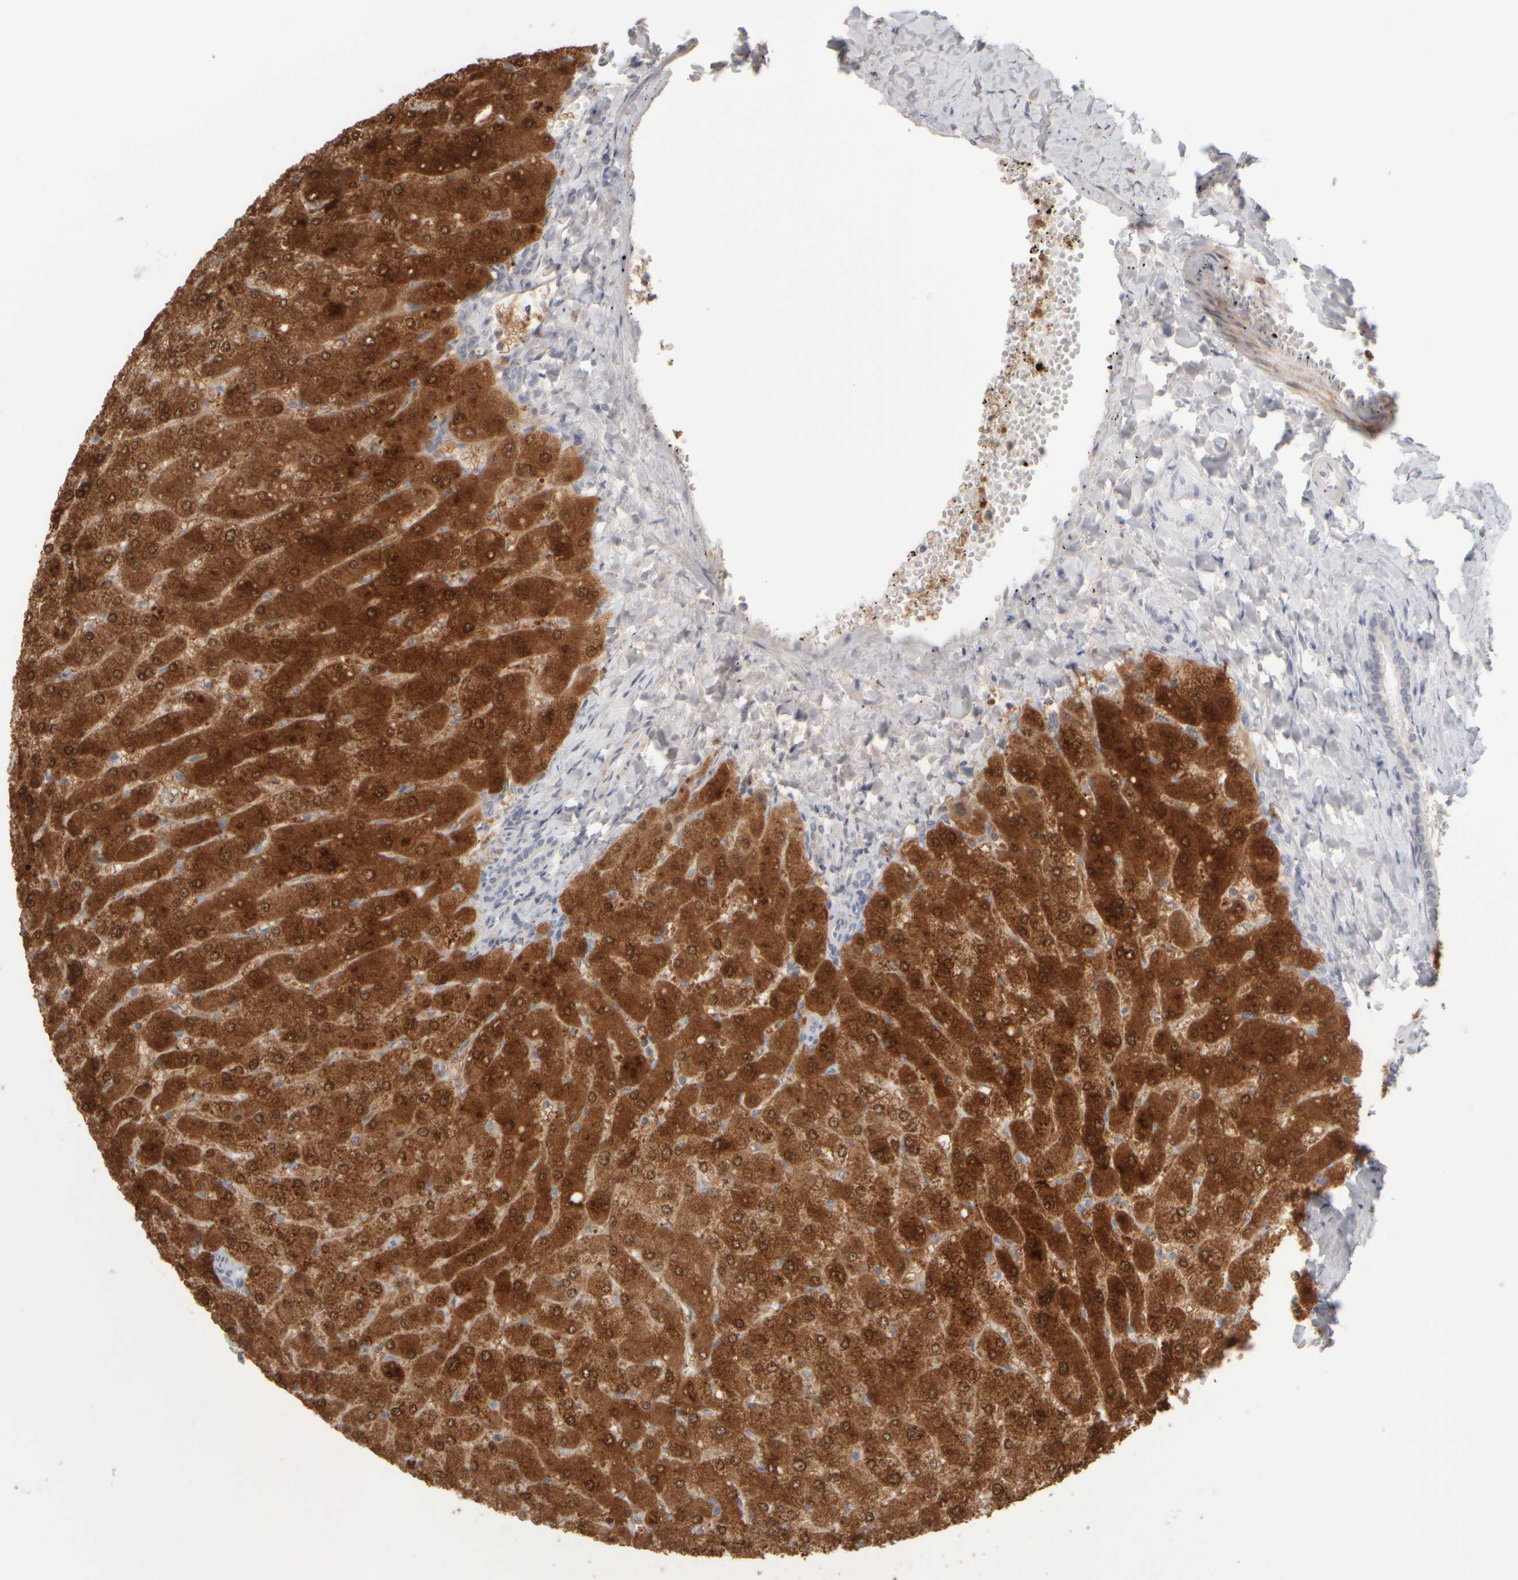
{"staining": {"intensity": "negative", "quantity": "none", "location": "none"}, "tissue": "liver", "cell_type": "Cholangiocytes", "image_type": "normal", "snomed": [{"axis": "morphology", "description": "Normal tissue, NOS"}, {"axis": "topography", "description": "Liver"}], "caption": "The immunohistochemistry photomicrograph has no significant expression in cholangiocytes of liver.", "gene": "DCXR", "patient": {"sex": "male", "age": 55}}